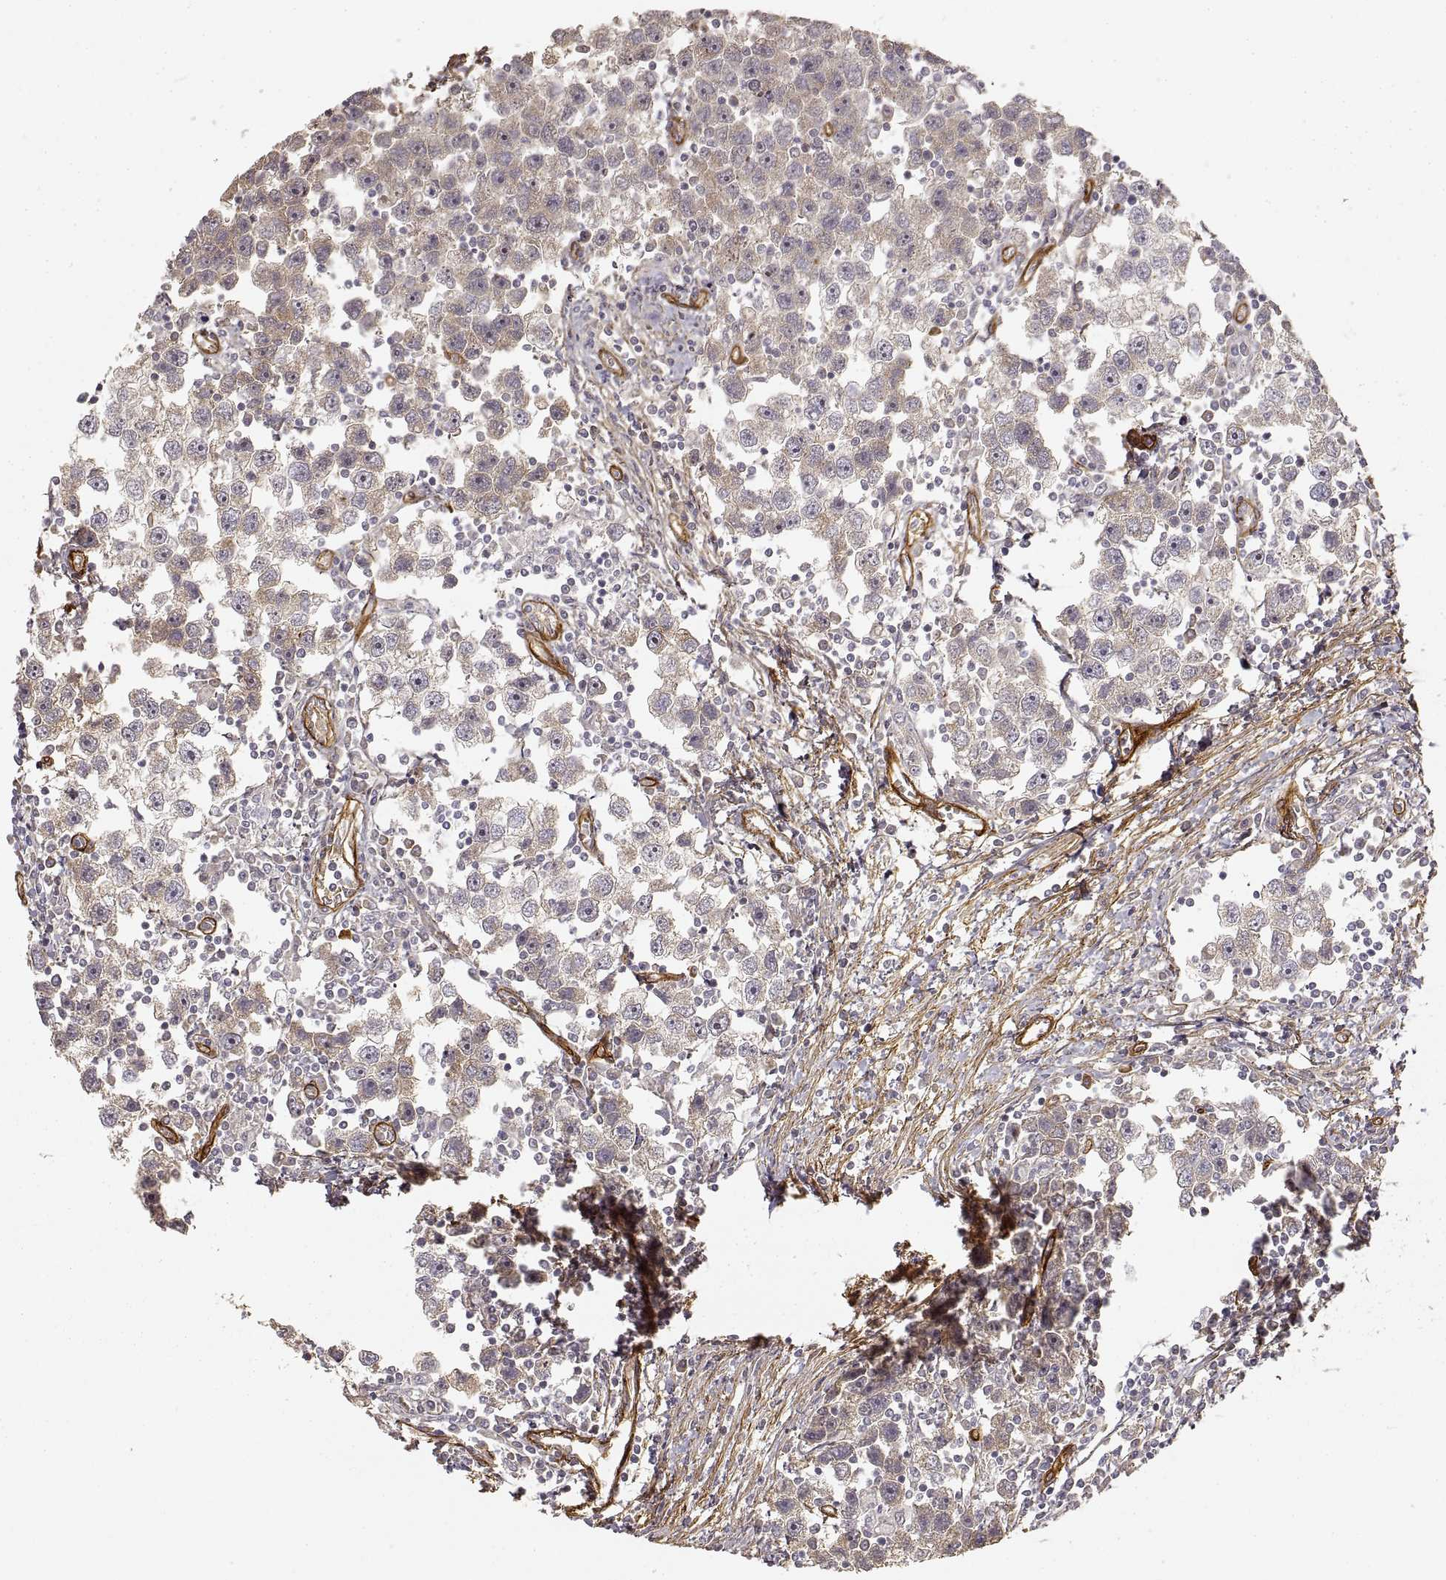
{"staining": {"intensity": "weak", "quantity": ">75%", "location": "cytoplasmic/membranous"}, "tissue": "testis cancer", "cell_type": "Tumor cells", "image_type": "cancer", "snomed": [{"axis": "morphology", "description": "Seminoma, NOS"}, {"axis": "topography", "description": "Testis"}], "caption": "Protein analysis of testis cancer (seminoma) tissue exhibits weak cytoplasmic/membranous expression in approximately >75% of tumor cells.", "gene": "LAMA4", "patient": {"sex": "male", "age": 30}}